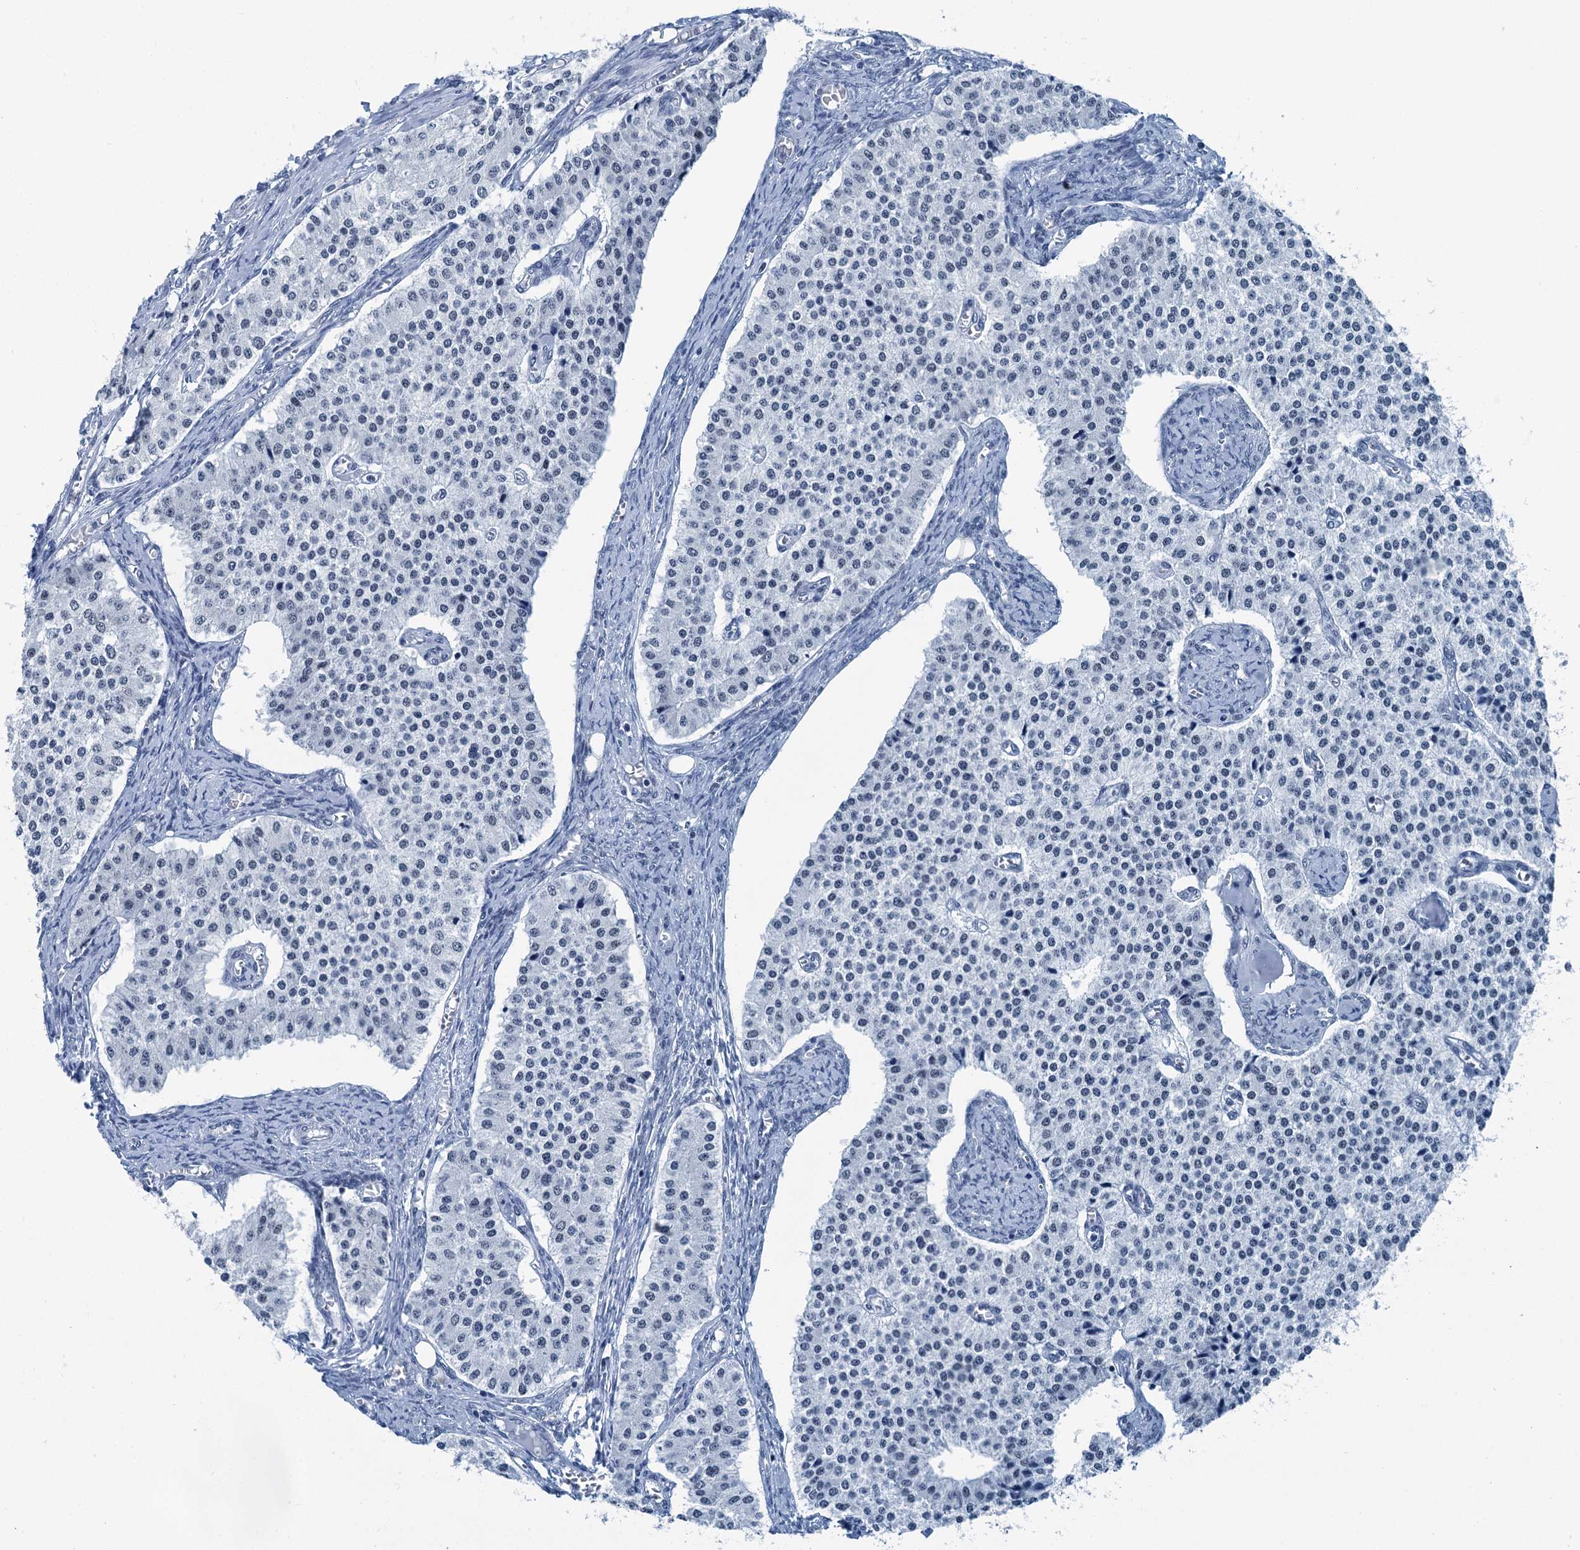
{"staining": {"intensity": "negative", "quantity": "none", "location": "none"}, "tissue": "carcinoid", "cell_type": "Tumor cells", "image_type": "cancer", "snomed": [{"axis": "morphology", "description": "Carcinoid, malignant, NOS"}, {"axis": "topography", "description": "Colon"}], "caption": "Tumor cells show no significant protein expression in carcinoid. (DAB (3,3'-diaminobenzidine) immunohistochemistry visualized using brightfield microscopy, high magnification).", "gene": "TRPT1", "patient": {"sex": "female", "age": 52}}